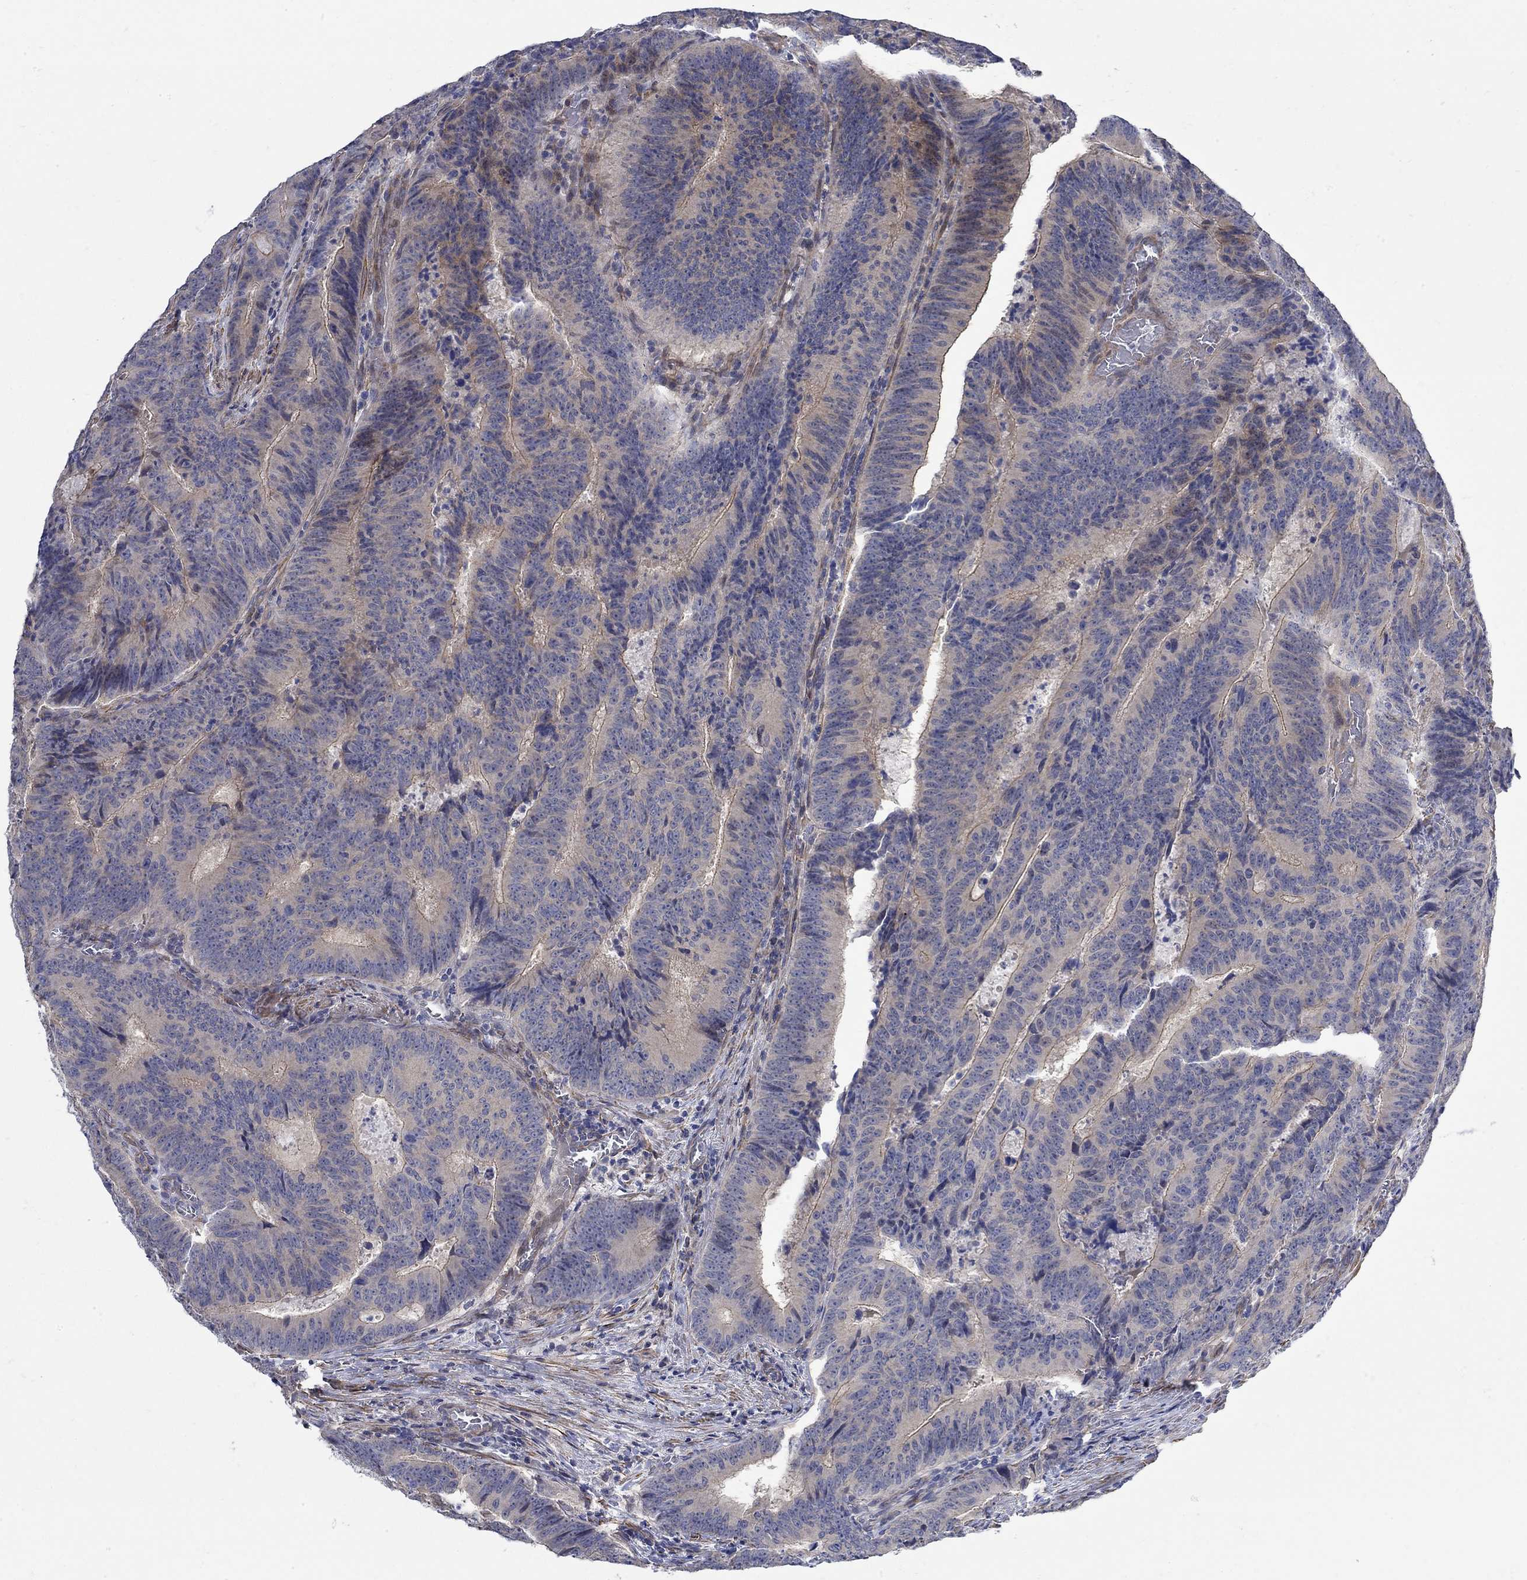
{"staining": {"intensity": "weak", "quantity": "25%-75%", "location": "cytoplasmic/membranous"}, "tissue": "colorectal cancer", "cell_type": "Tumor cells", "image_type": "cancer", "snomed": [{"axis": "morphology", "description": "Adenocarcinoma, NOS"}, {"axis": "topography", "description": "Colon"}], "caption": "Protein analysis of adenocarcinoma (colorectal) tissue demonstrates weak cytoplasmic/membranous positivity in approximately 25%-75% of tumor cells.", "gene": "SCN7A", "patient": {"sex": "female", "age": 82}}